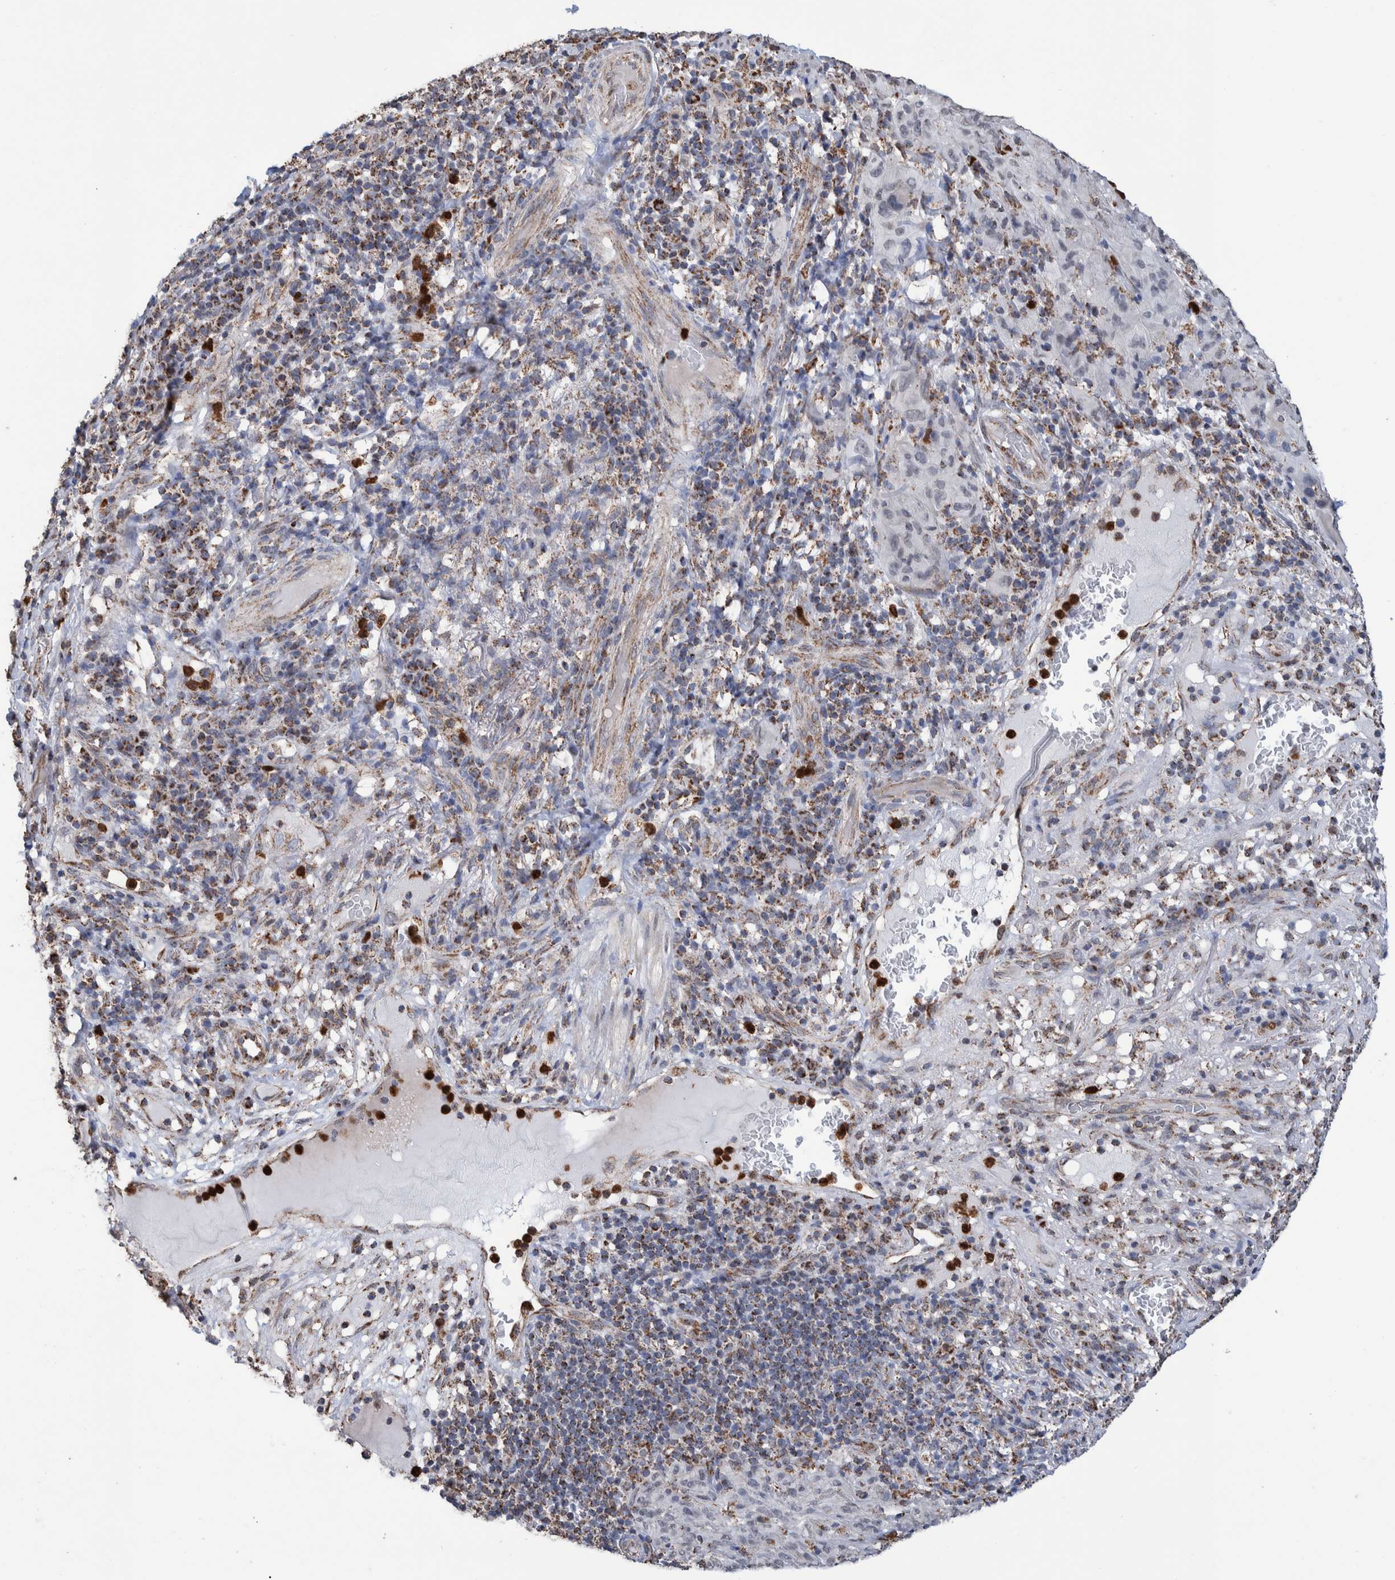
{"staining": {"intensity": "weak", "quantity": "25%-75%", "location": "cytoplasmic/membranous"}, "tissue": "melanoma", "cell_type": "Tumor cells", "image_type": "cancer", "snomed": [{"axis": "morphology", "description": "Malignant melanoma, NOS"}, {"axis": "topography", "description": "Skin of head"}], "caption": "Malignant melanoma stained with DAB IHC shows low levels of weak cytoplasmic/membranous positivity in approximately 25%-75% of tumor cells.", "gene": "DECR1", "patient": {"sex": "male", "age": 96}}